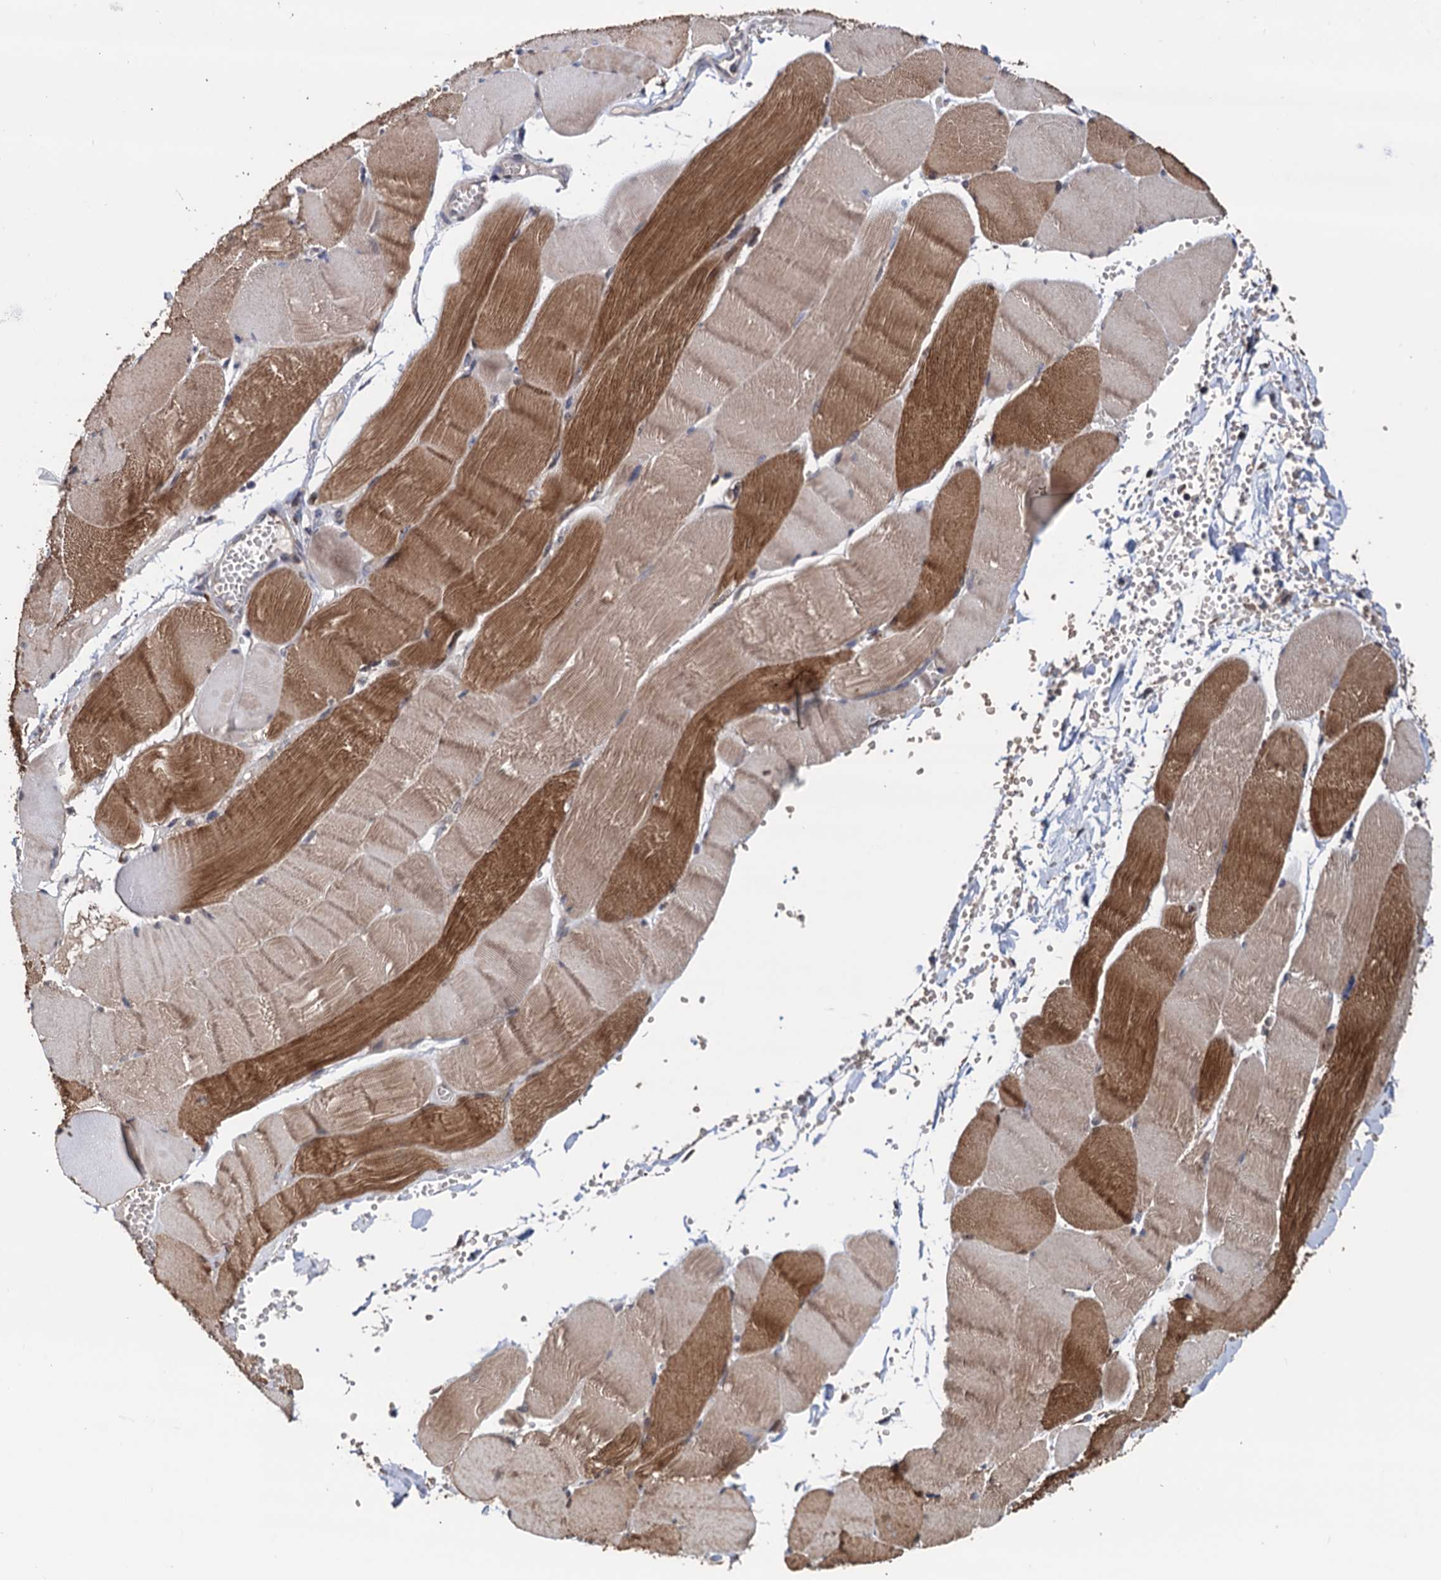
{"staining": {"intensity": "moderate", "quantity": ">75%", "location": "cytoplasmic/membranous"}, "tissue": "adipose tissue", "cell_type": "Adipocytes", "image_type": "normal", "snomed": [{"axis": "morphology", "description": "Normal tissue, NOS"}, {"axis": "topography", "description": "Skeletal muscle"}, {"axis": "topography", "description": "Peripheral nerve tissue"}], "caption": "Brown immunohistochemical staining in normal adipose tissue shows moderate cytoplasmic/membranous positivity in about >75% of adipocytes. The staining was performed using DAB (3,3'-diaminobenzidine), with brown indicating positive protein expression. Nuclei are stained blue with hematoxylin.", "gene": "TBC1D12", "patient": {"sex": "female", "age": 55}}